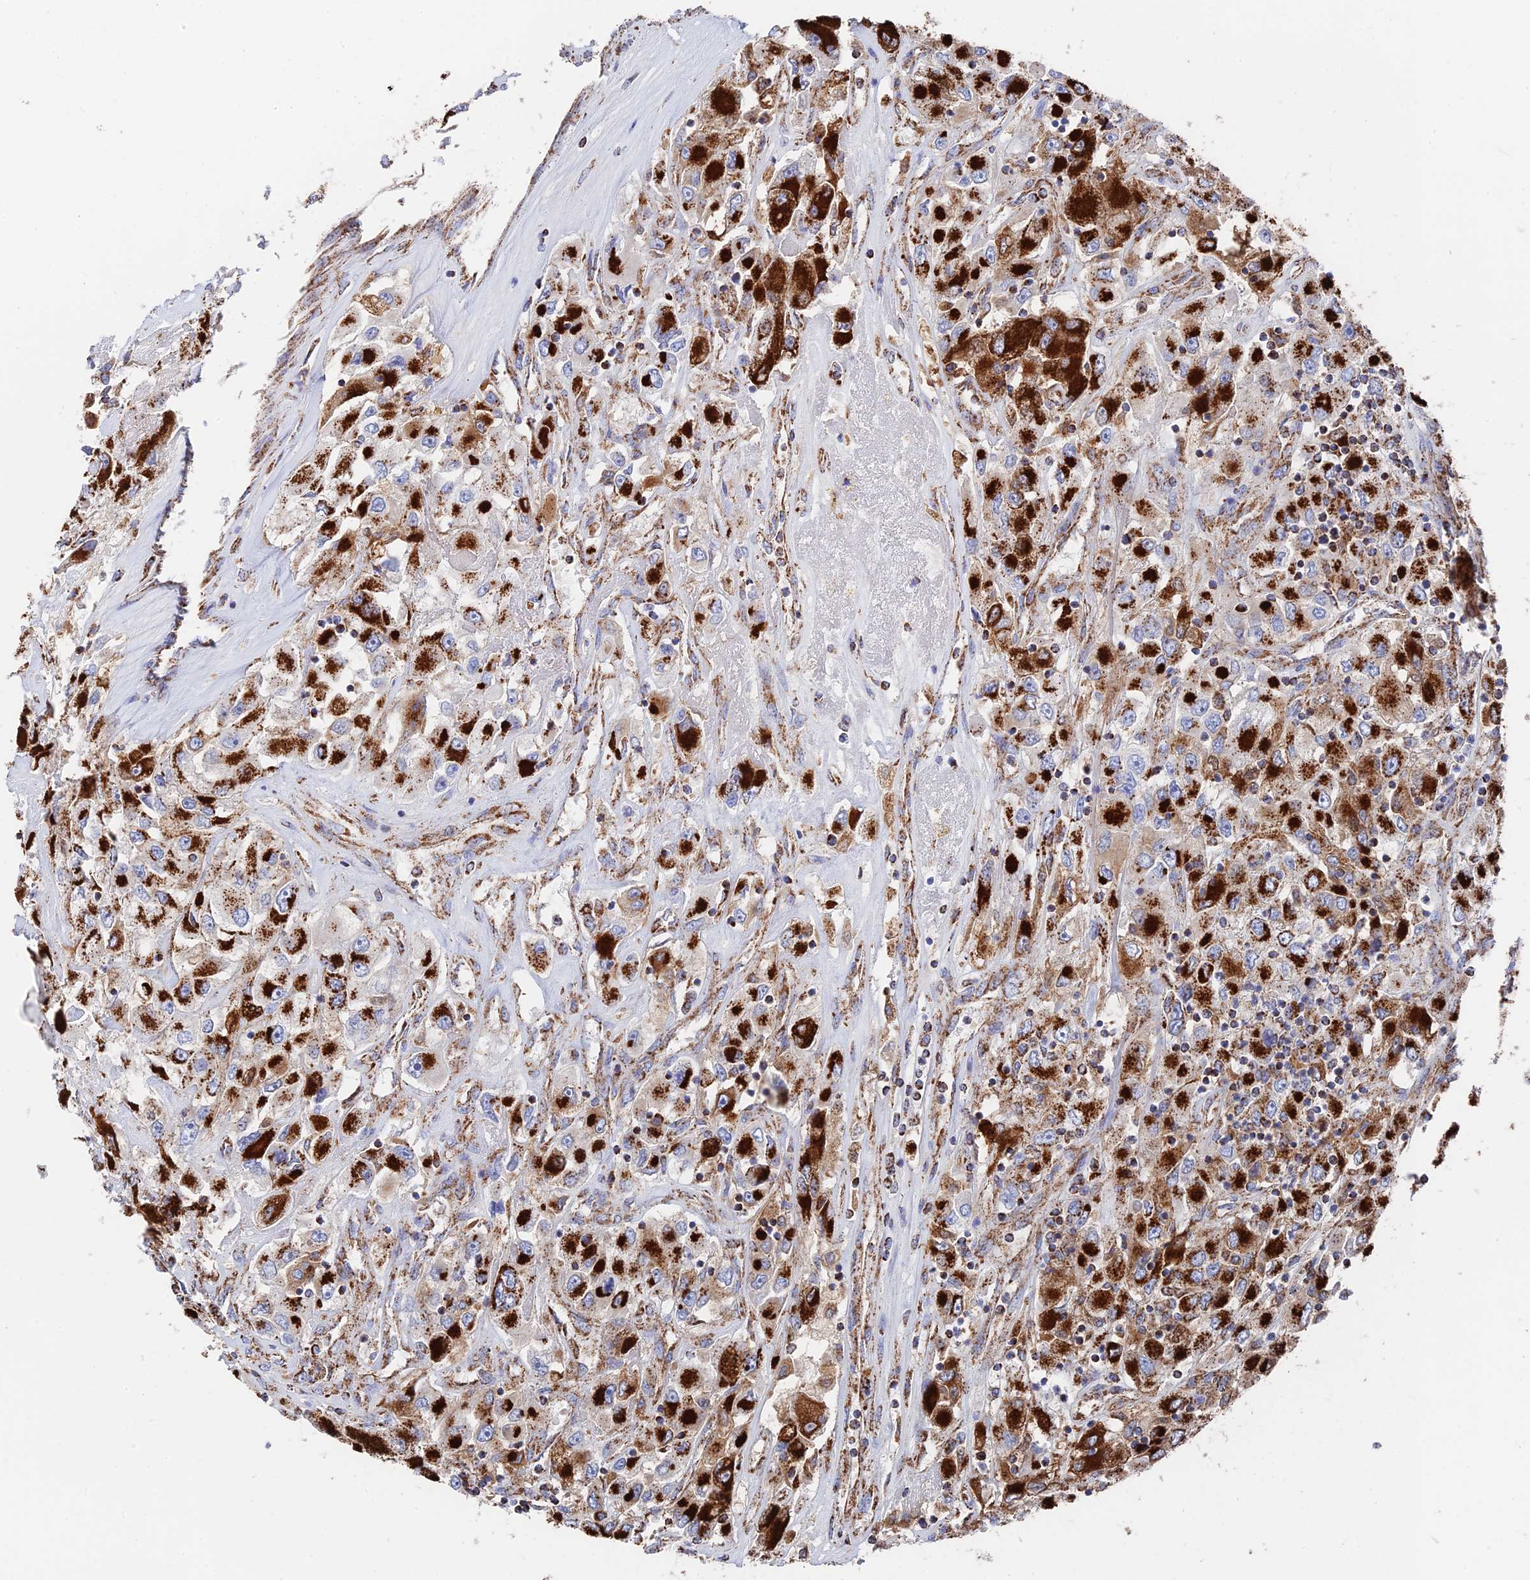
{"staining": {"intensity": "strong", "quantity": ">75%", "location": "cytoplasmic/membranous"}, "tissue": "renal cancer", "cell_type": "Tumor cells", "image_type": "cancer", "snomed": [{"axis": "morphology", "description": "Adenocarcinoma, NOS"}, {"axis": "topography", "description": "Kidney"}], "caption": "Immunohistochemical staining of human renal adenocarcinoma demonstrates high levels of strong cytoplasmic/membranous protein expression in about >75% of tumor cells.", "gene": "HAUS8", "patient": {"sex": "female", "age": 52}}